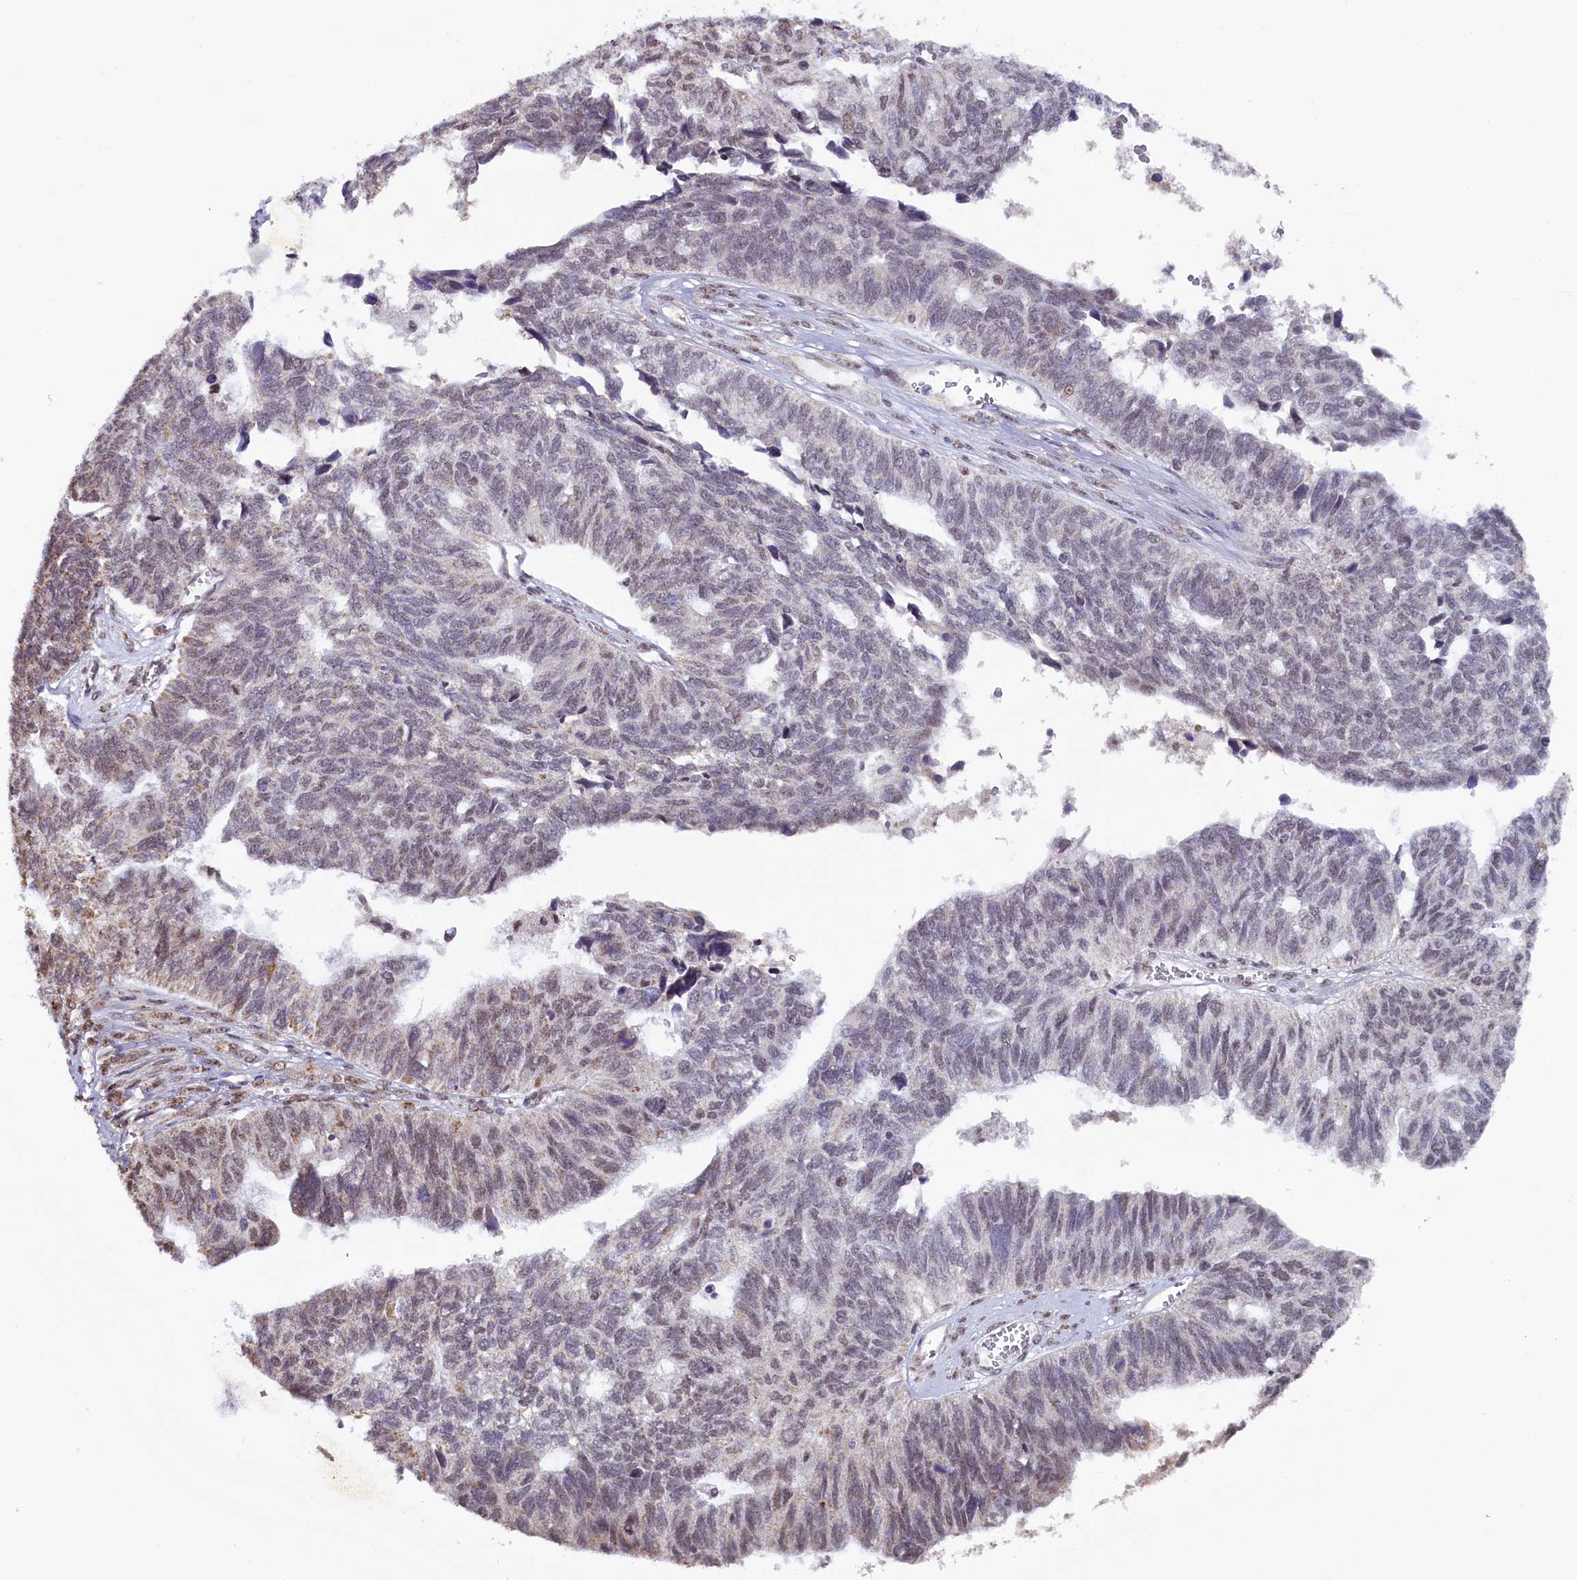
{"staining": {"intensity": "weak", "quantity": "<25%", "location": "cytoplasmic/membranous,nuclear"}, "tissue": "ovarian cancer", "cell_type": "Tumor cells", "image_type": "cancer", "snomed": [{"axis": "morphology", "description": "Cystadenocarcinoma, serous, NOS"}, {"axis": "topography", "description": "Ovary"}], "caption": "A high-resolution histopathology image shows immunohistochemistry (IHC) staining of ovarian cancer (serous cystadenocarcinoma), which reveals no significant expression in tumor cells.", "gene": "NCBP1", "patient": {"sex": "female", "age": 79}}